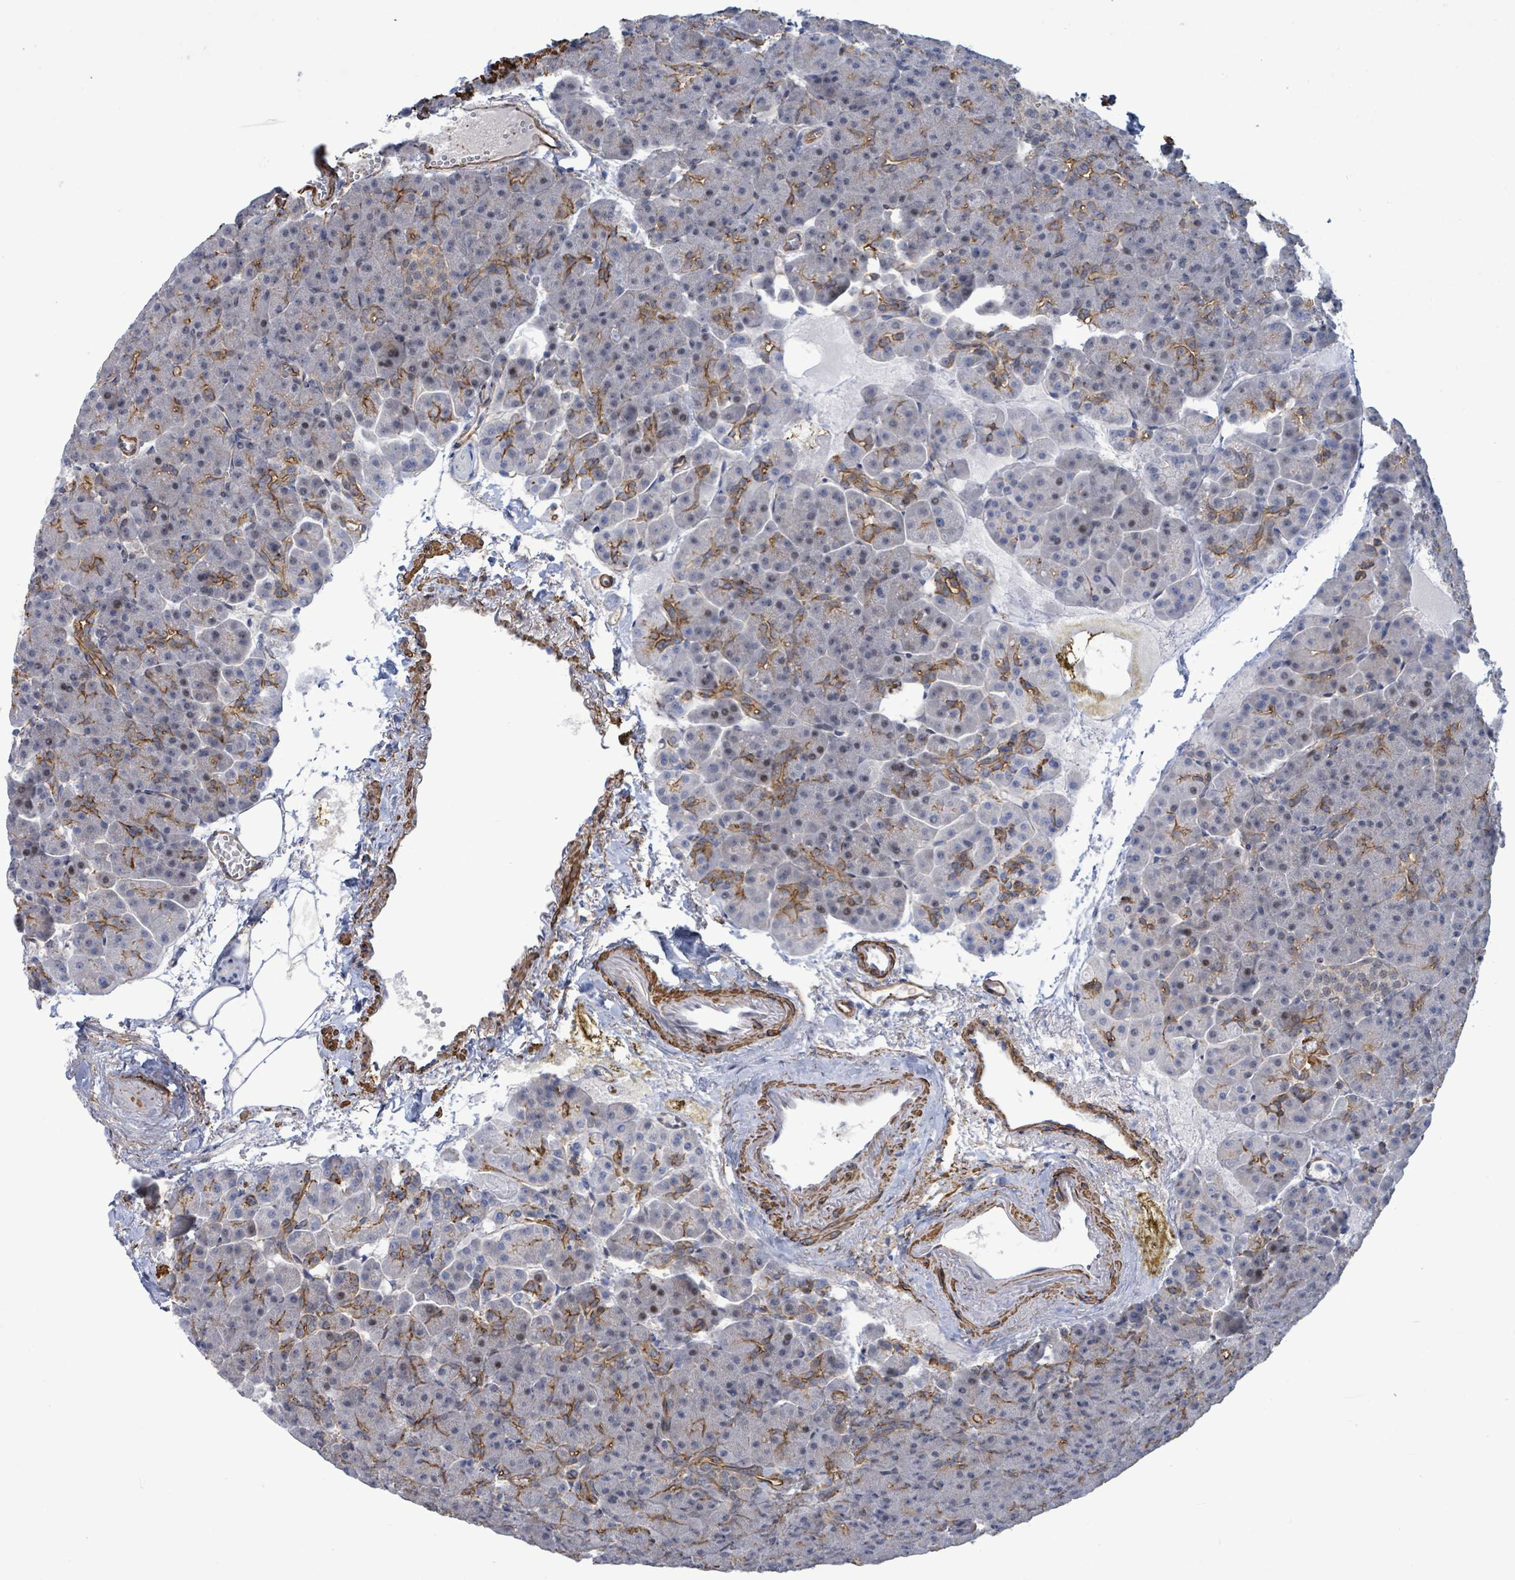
{"staining": {"intensity": "moderate", "quantity": "<25%", "location": "cytoplasmic/membranous"}, "tissue": "pancreas", "cell_type": "Exocrine glandular cells", "image_type": "normal", "snomed": [{"axis": "morphology", "description": "Normal tissue, NOS"}, {"axis": "topography", "description": "Pancreas"}], "caption": "The micrograph reveals a brown stain indicating the presence of a protein in the cytoplasmic/membranous of exocrine glandular cells in pancreas. (DAB = brown stain, brightfield microscopy at high magnification).", "gene": "DMRTC1B", "patient": {"sex": "female", "age": 74}}